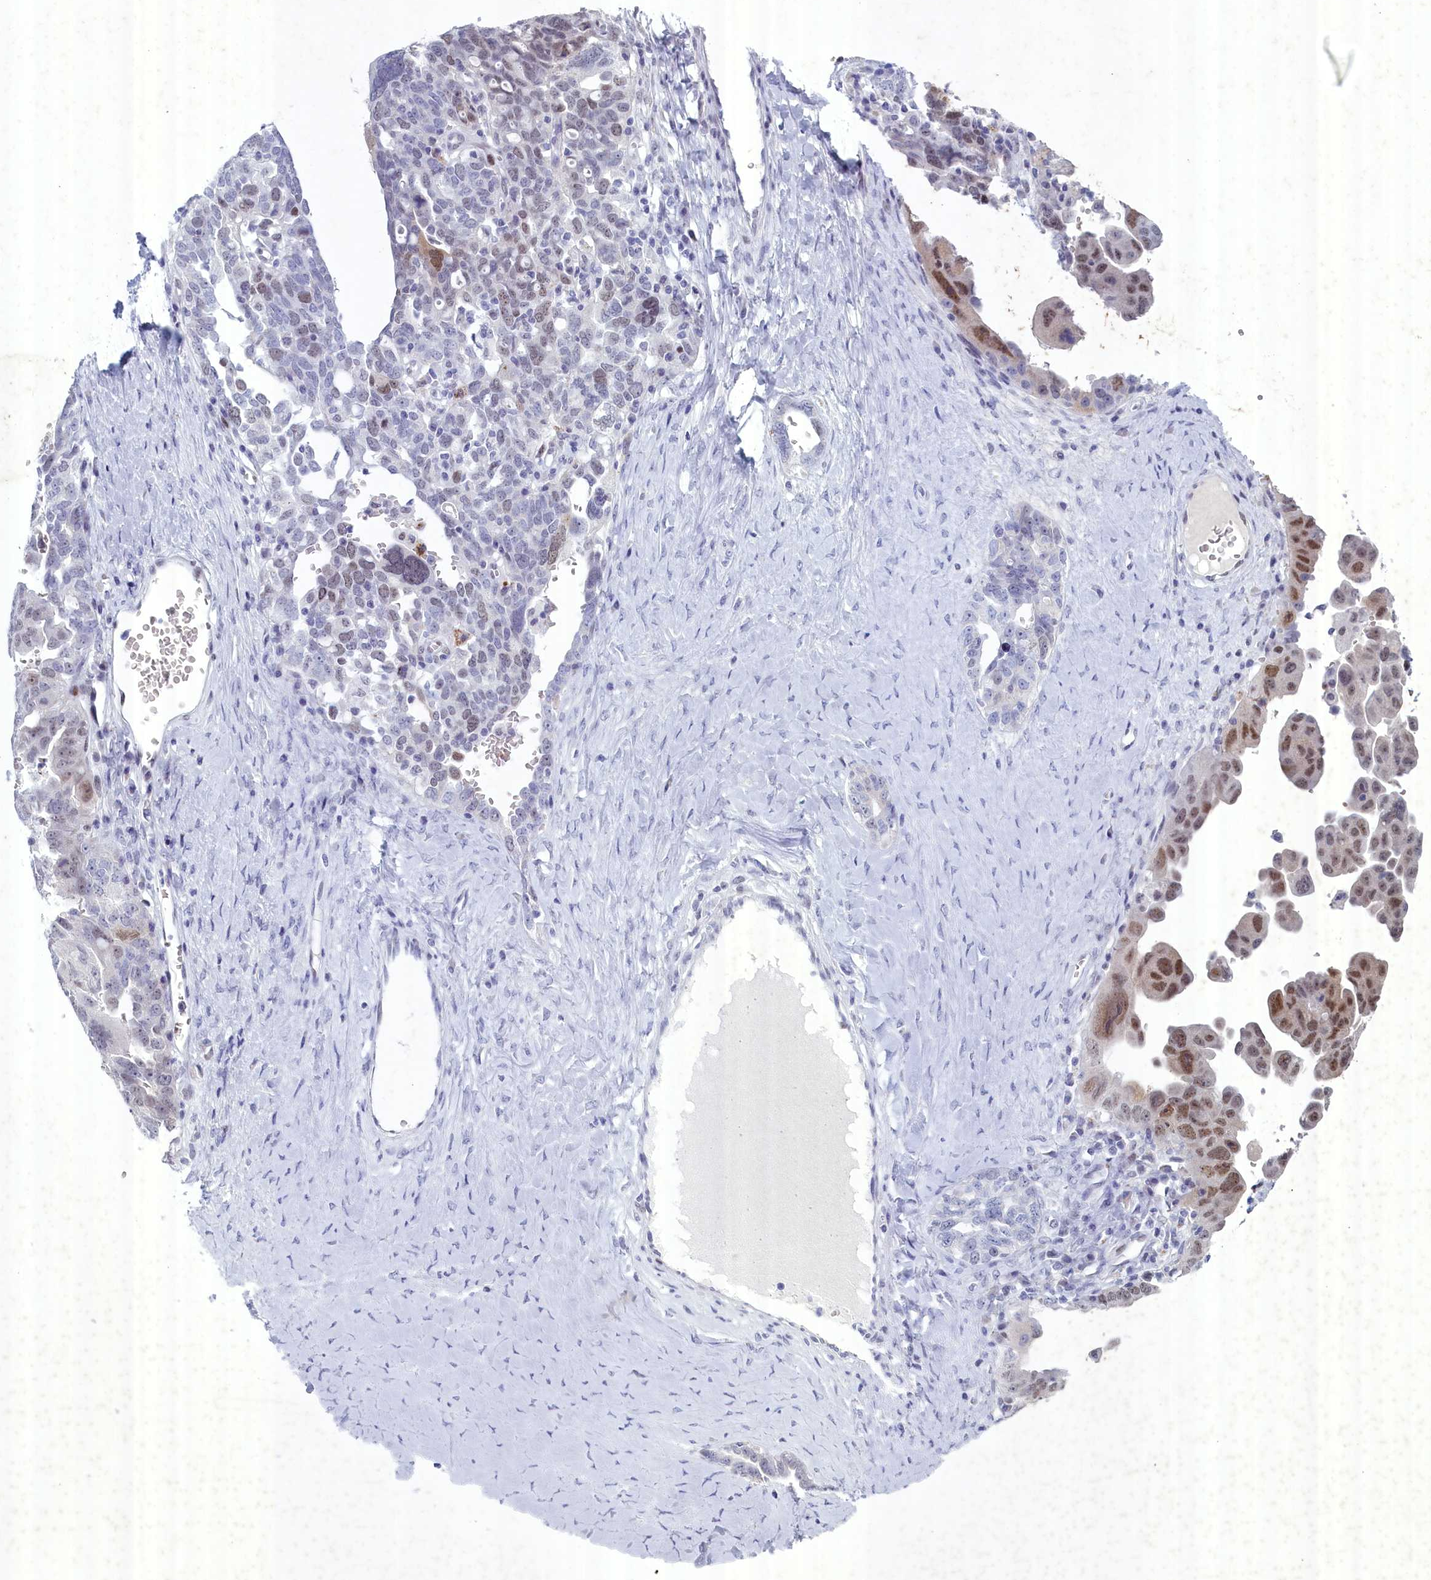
{"staining": {"intensity": "moderate", "quantity": "25%-75%", "location": "nuclear"}, "tissue": "ovarian cancer", "cell_type": "Tumor cells", "image_type": "cancer", "snomed": [{"axis": "morphology", "description": "Carcinoma, endometroid"}, {"axis": "topography", "description": "Ovary"}], "caption": "Immunohistochemistry of endometroid carcinoma (ovarian) shows medium levels of moderate nuclear positivity in approximately 25%-75% of tumor cells.", "gene": "WDR76", "patient": {"sex": "female", "age": 62}}